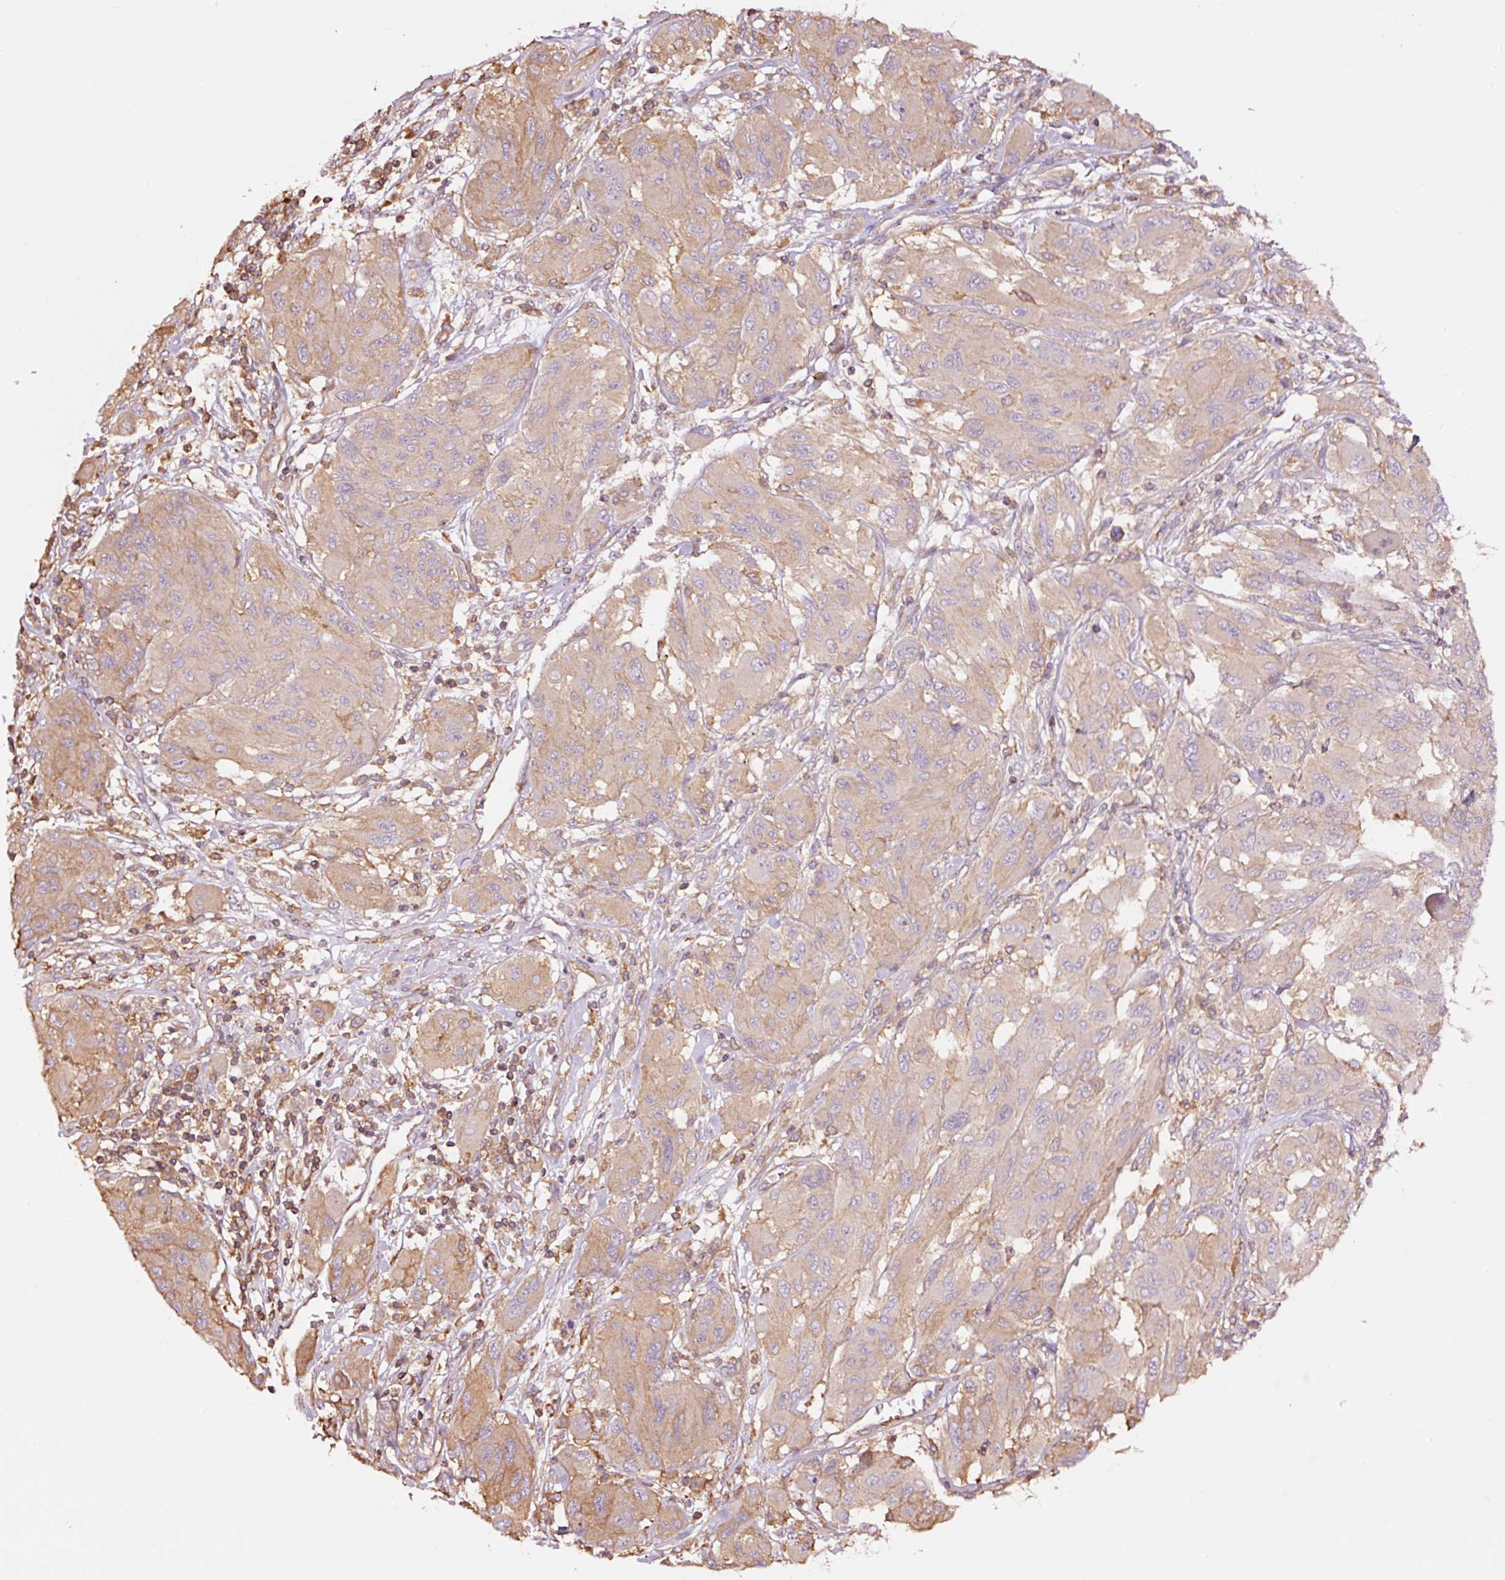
{"staining": {"intensity": "weak", "quantity": ">75%", "location": "cytoplasmic/membranous"}, "tissue": "melanoma", "cell_type": "Tumor cells", "image_type": "cancer", "snomed": [{"axis": "morphology", "description": "Malignant melanoma, NOS"}, {"axis": "topography", "description": "Skin"}], "caption": "Melanoma stained for a protein exhibits weak cytoplasmic/membranous positivity in tumor cells.", "gene": "METAP1", "patient": {"sex": "female", "age": 91}}